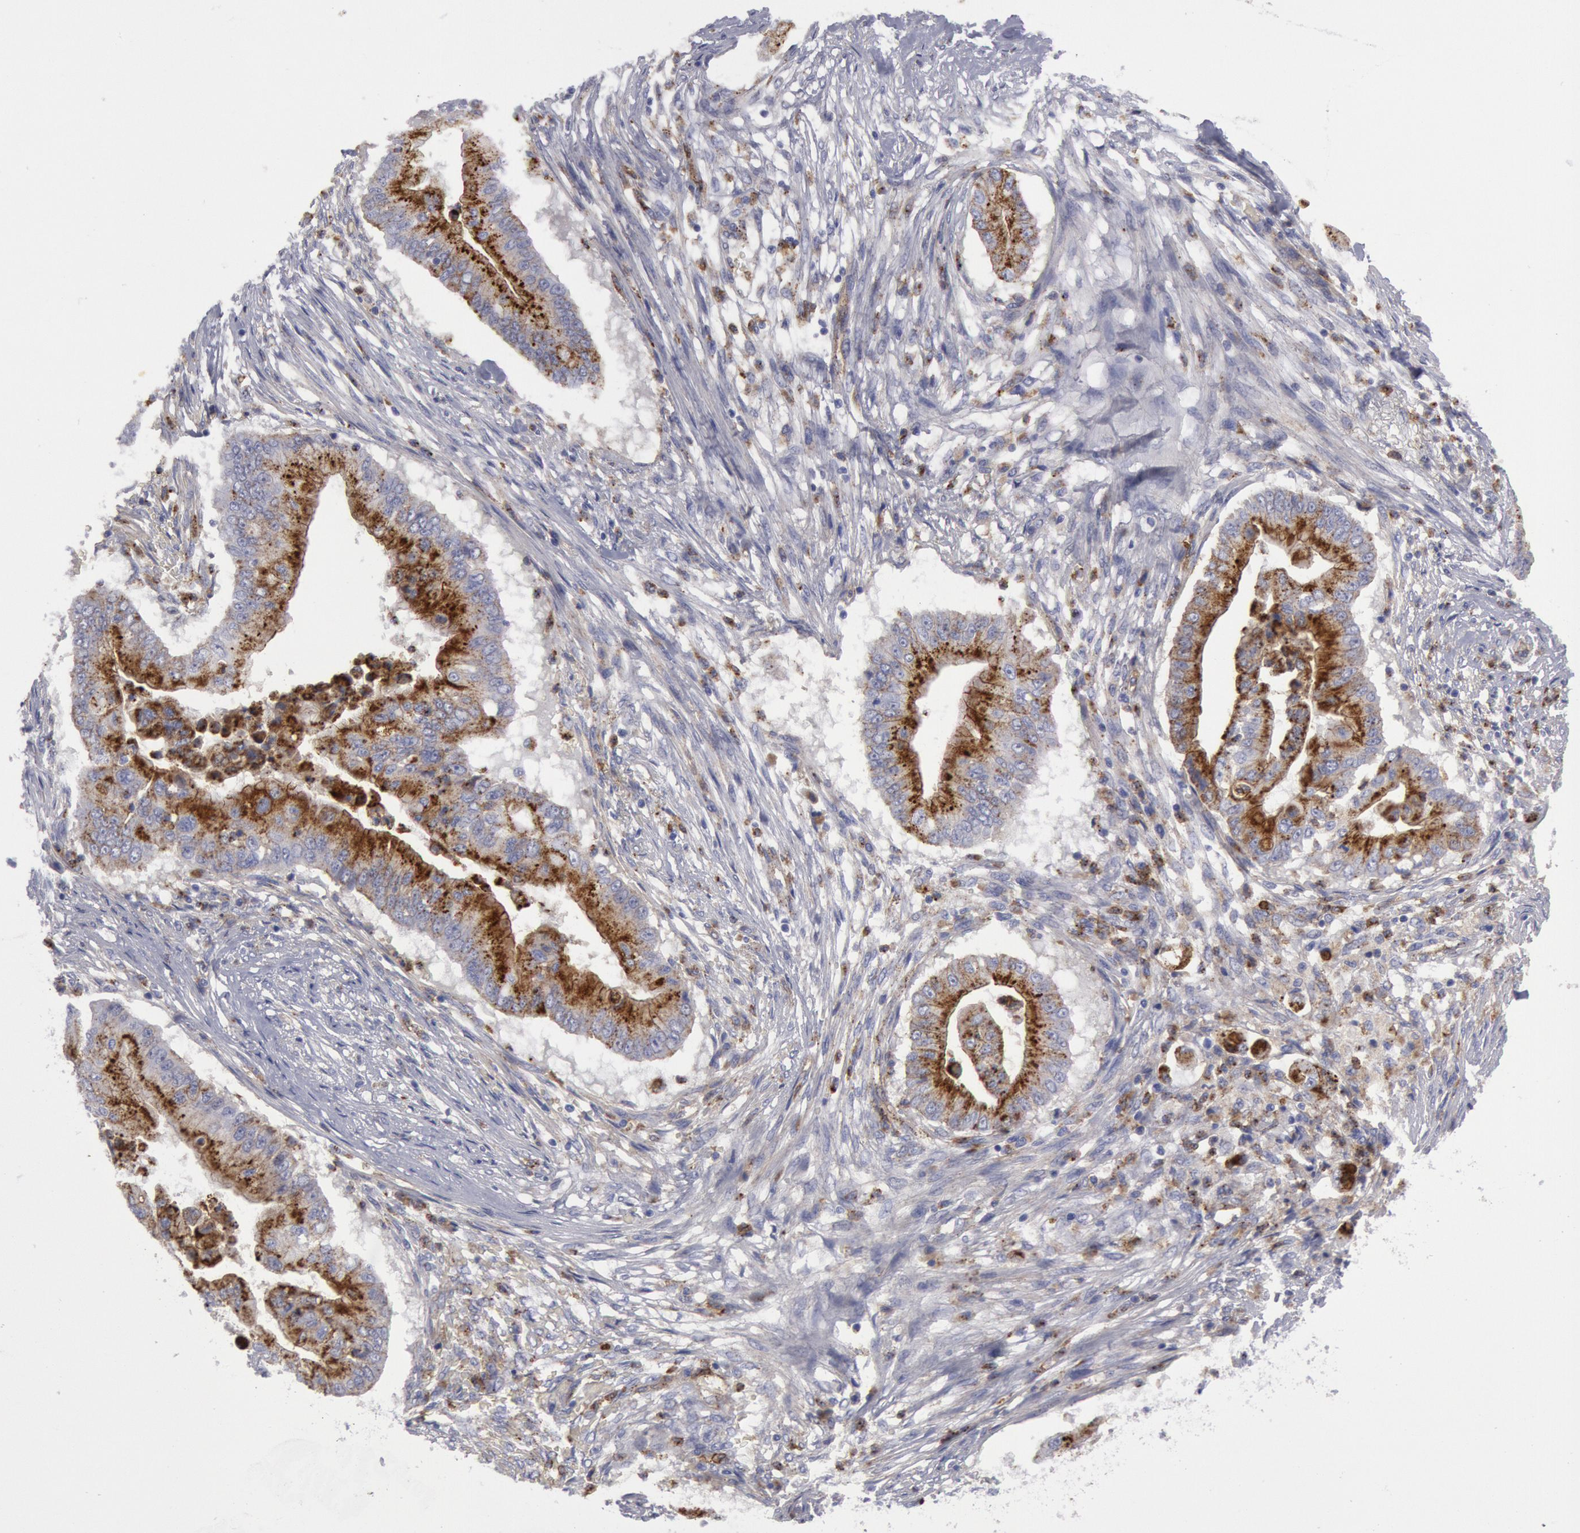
{"staining": {"intensity": "weak", "quantity": "25%-75%", "location": "cytoplasmic/membranous"}, "tissue": "pancreatic cancer", "cell_type": "Tumor cells", "image_type": "cancer", "snomed": [{"axis": "morphology", "description": "Adenocarcinoma, NOS"}, {"axis": "topography", "description": "Pancreas"}], "caption": "DAB immunohistochemical staining of pancreatic adenocarcinoma displays weak cytoplasmic/membranous protein positivity in approximately 25%-75% of tumor cells.", "gene": "FLOT1", "patient": {"sex": "male", "age": 62}}